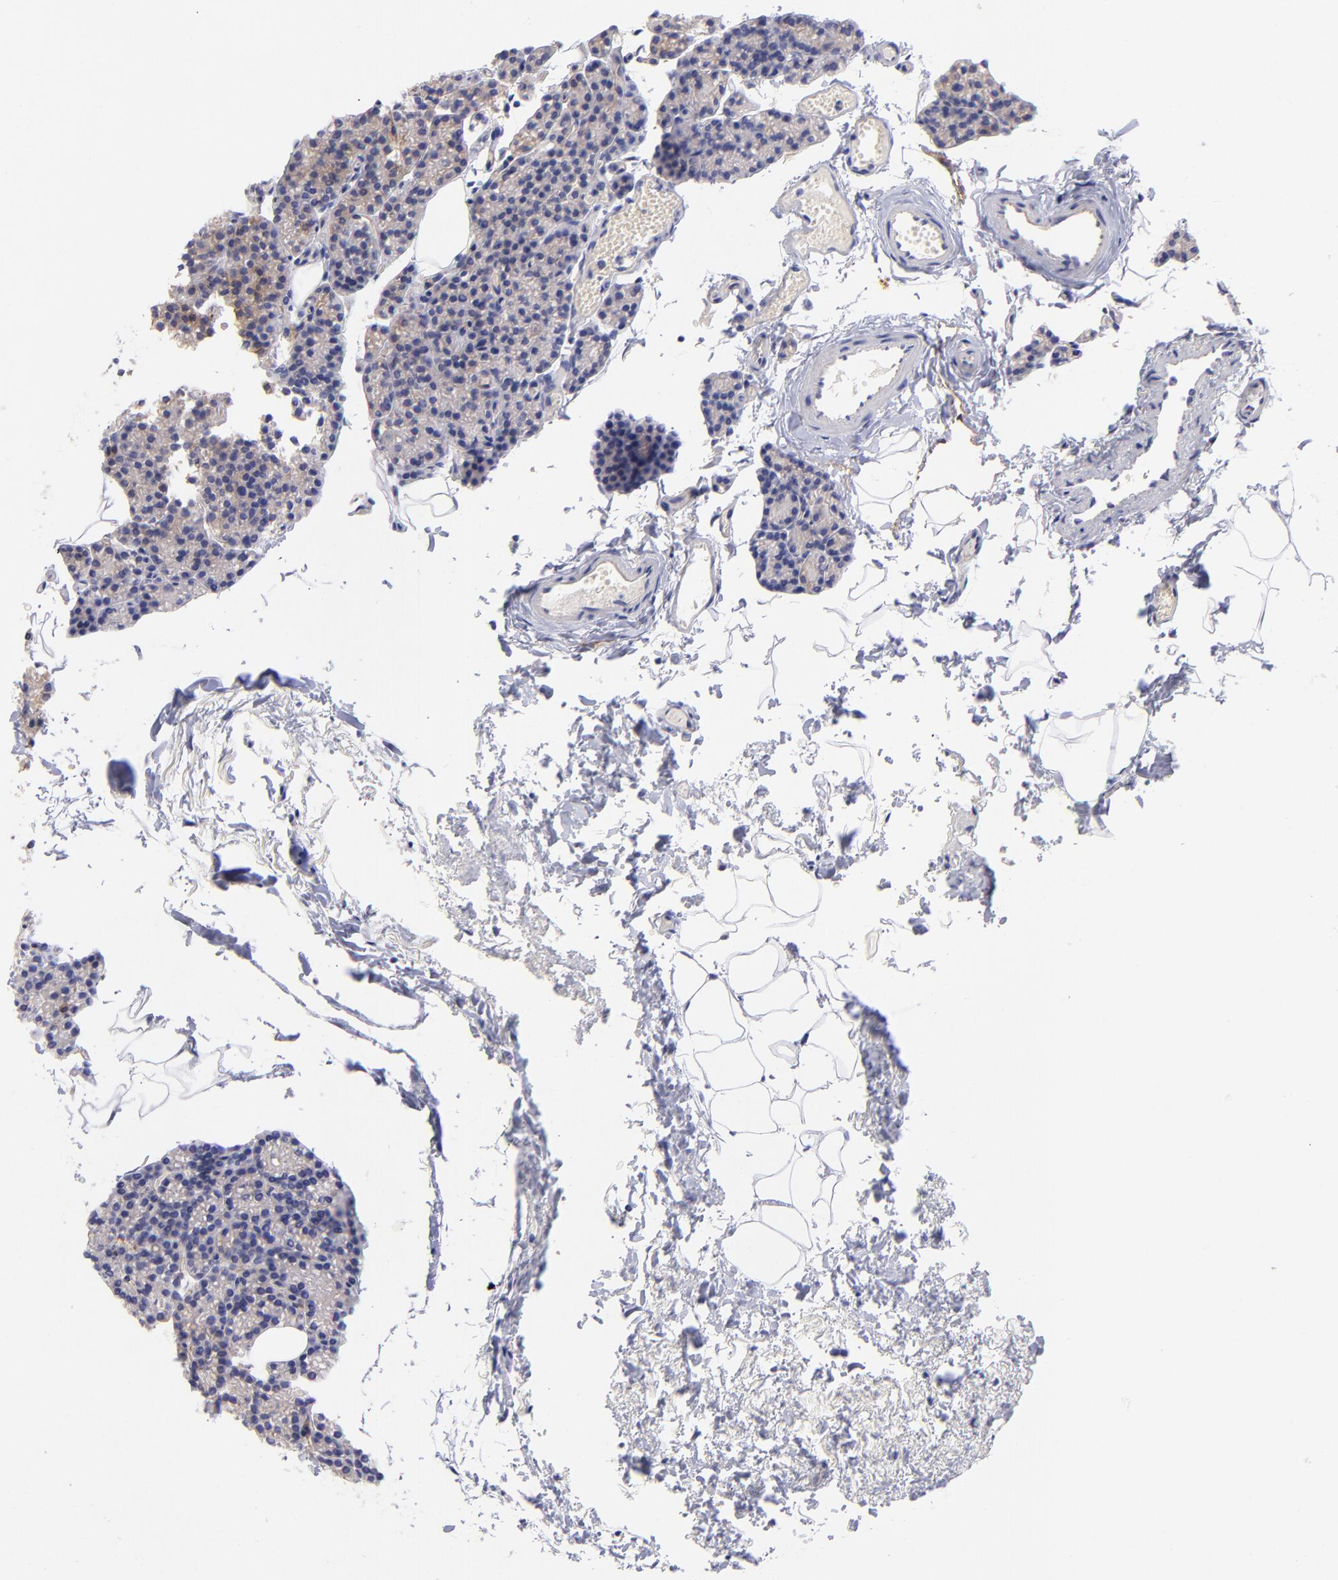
{"staining": {"intensity": "weak", "quantity": "25%-75%", "location": "cytoplasmic/membranous"}, "tissue": "parathyroid gland", "cell_type": "Glandular cells", "image_type": "normal", "snomed": [{"axis": "morphology", "description": "Normal tissue, NOS"}, {"axis": "topography", "description": "Parathyroid gland"}], "caption": "Protein expression by immunohistochemistry shows weak cytoplasmic/membranous staining in approximately 25%-75% of glandular cells in benign parathyroid gland. (brown staining indicates protein expression, while blue staining denotes nuclei).", "gene": "PPFIBP1", "patient": {"sex": "female", "age": 60}}